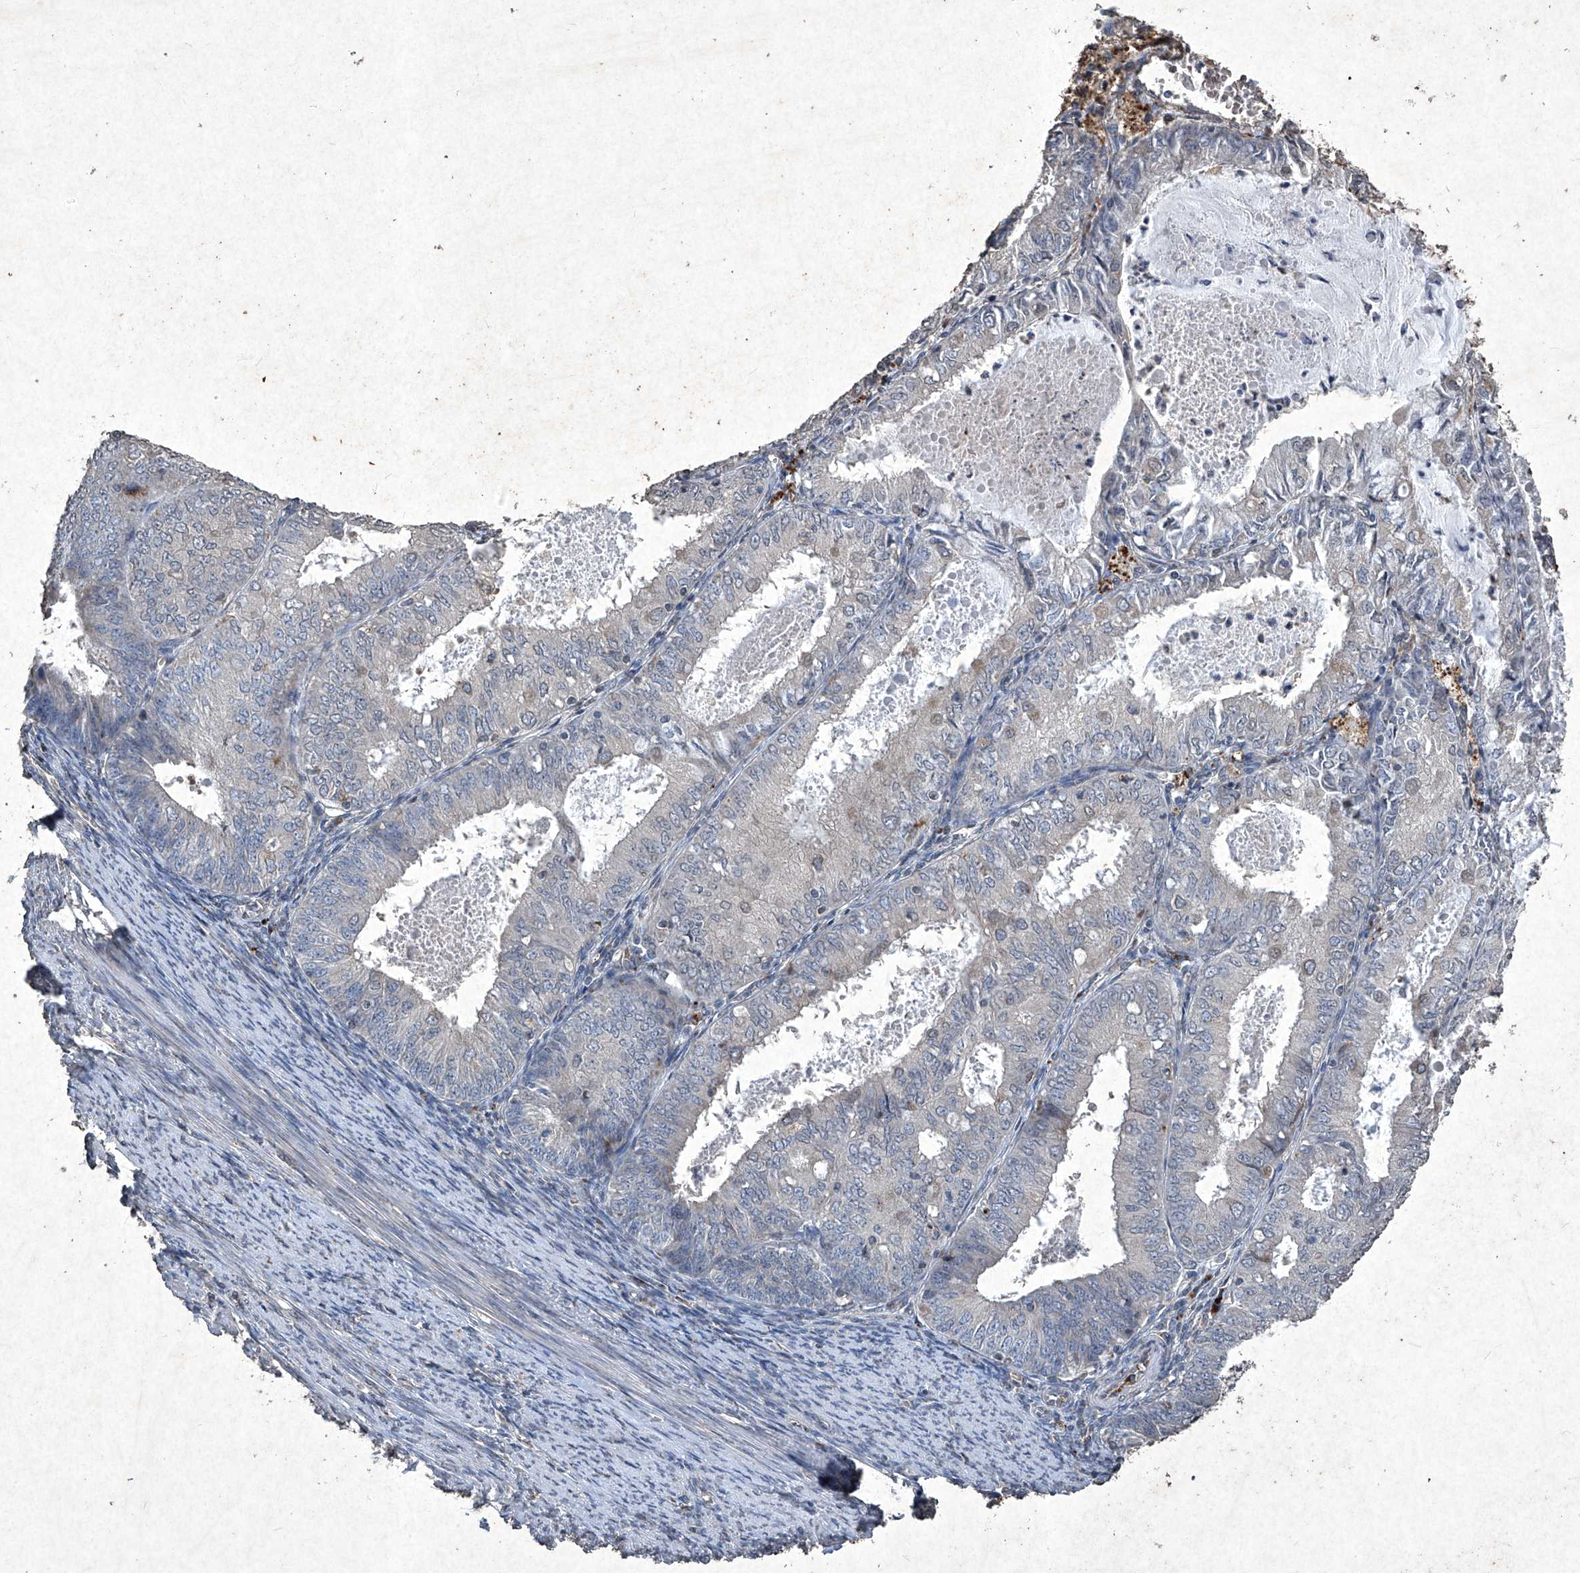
{"staining": {"intensity": "negative", "quantity": "none", "location": "none"}, "tissue": "endometrial cancer", "cell_type": "Tumor cells", "image_type": "cancer", "snomed": [{"axis": "morphology", "description": "Adenocarcinoma, NOS"}, {"axis": "topography", "description": "Endometrium"}], "caption": "Immunohistochemistry micrograph of endometrial cancer (adenocarcinoma) stained for a protein (brown), which displays no positivity in tumor cells.", "gene": "MED16", "patient": {"sex": "female", "age": 57}}